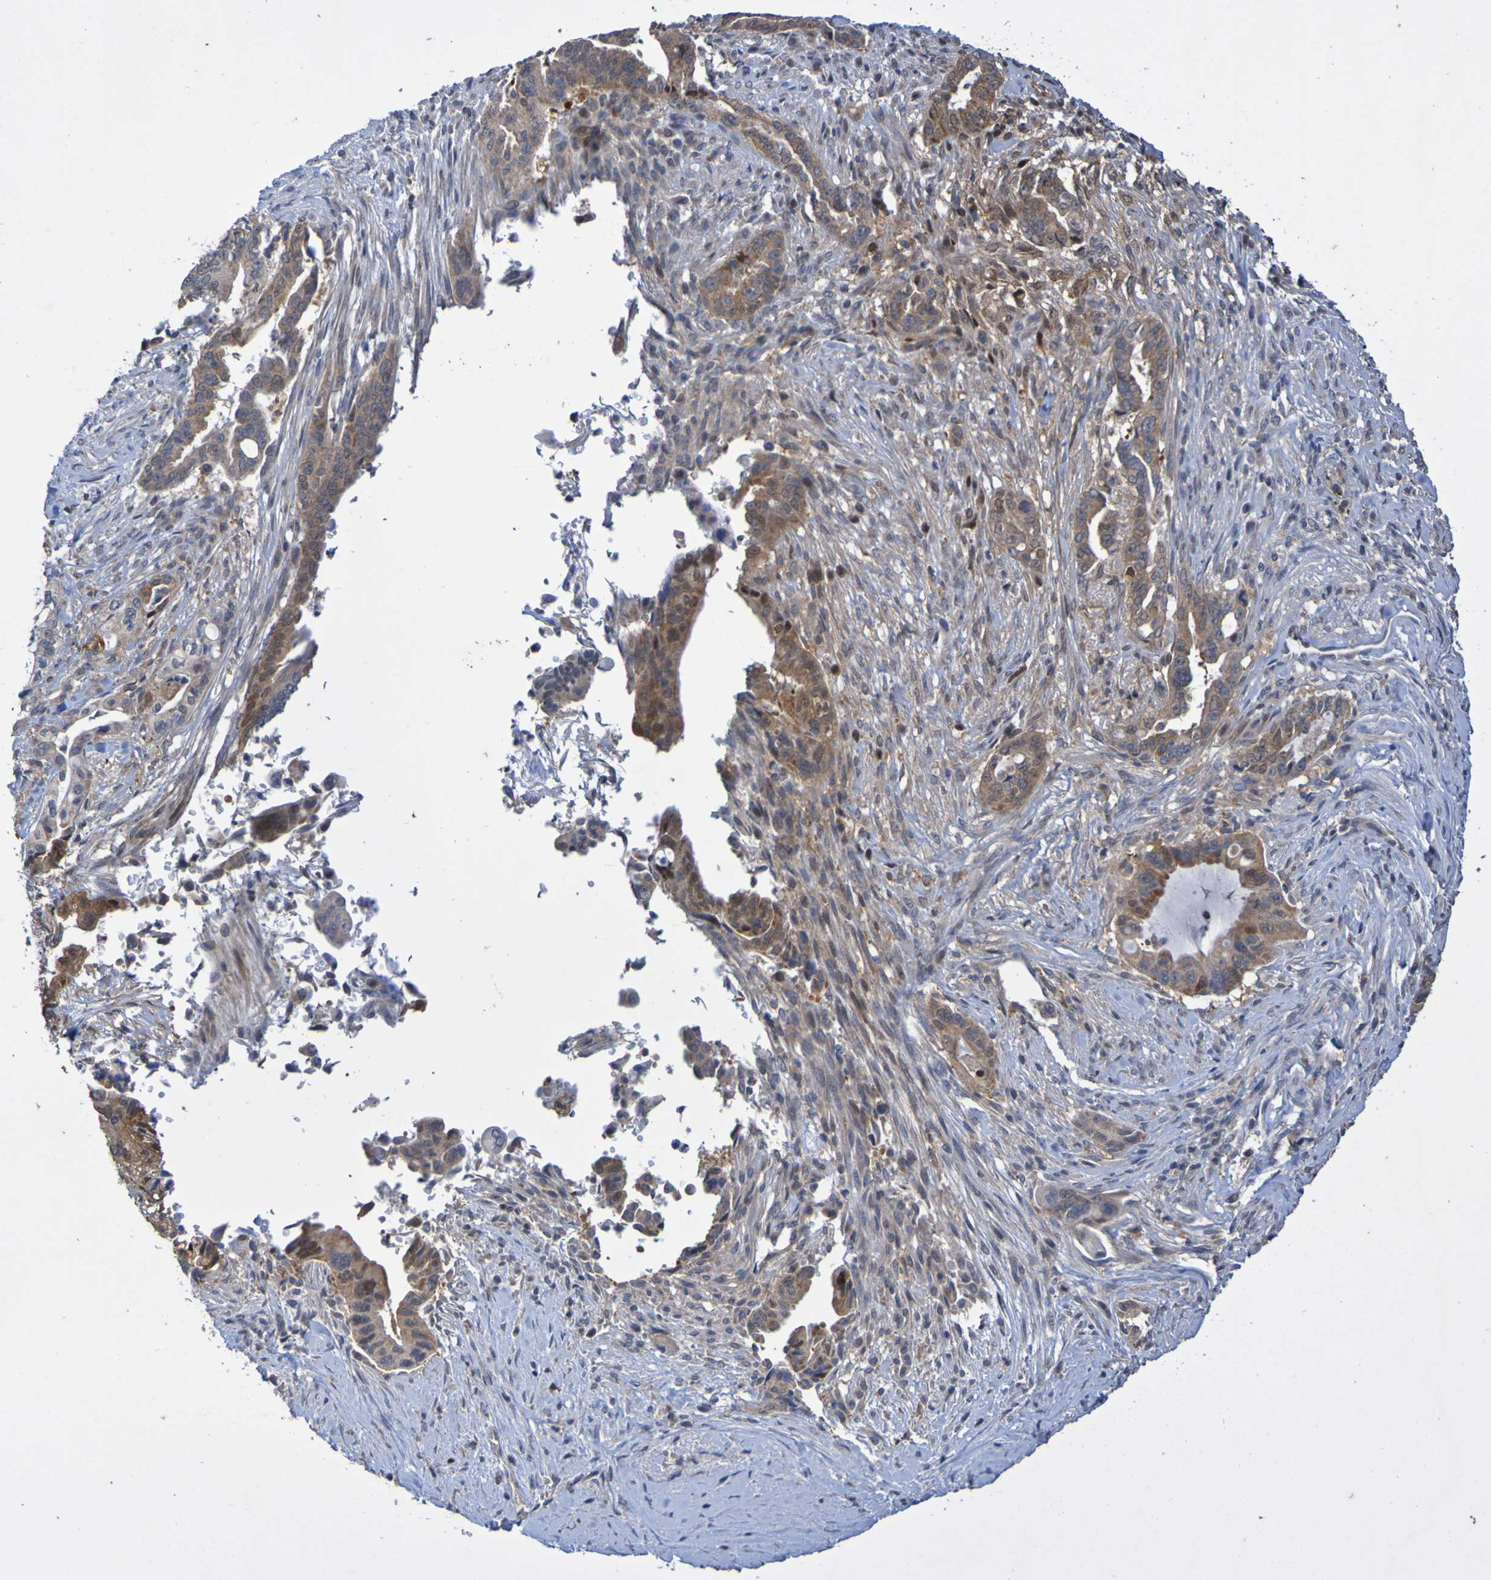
{"staining": {"intensity": "moderate", "quantity": "25%-75%", "location": "cytoplasmic/membranous"}, "tissue": "pancreatic cancer", "cell_type": "Tumor cells", "image_type": "cancer", "snomed": [{"axis": "morphology", "description": "Adenocarcinoma, NOS"}, {"axis": "topography", "description": "Pancreas"}], "caption": "Adenocarcinoma (pancreatic) stained with immunohistochemistry (IHC) displays moderate cytoplasmic/membranous expression in approximately 25%-75% of tumor cells. The staining was performed using DAB (3,3'-diaminobenzidine) to visualize the protein expression in brown, while the nuclei were stained in blue with hematoxylin (Magnification: 20x).", "gene": "C3orf18", "patient": {"sex": "male", "age": 70}}